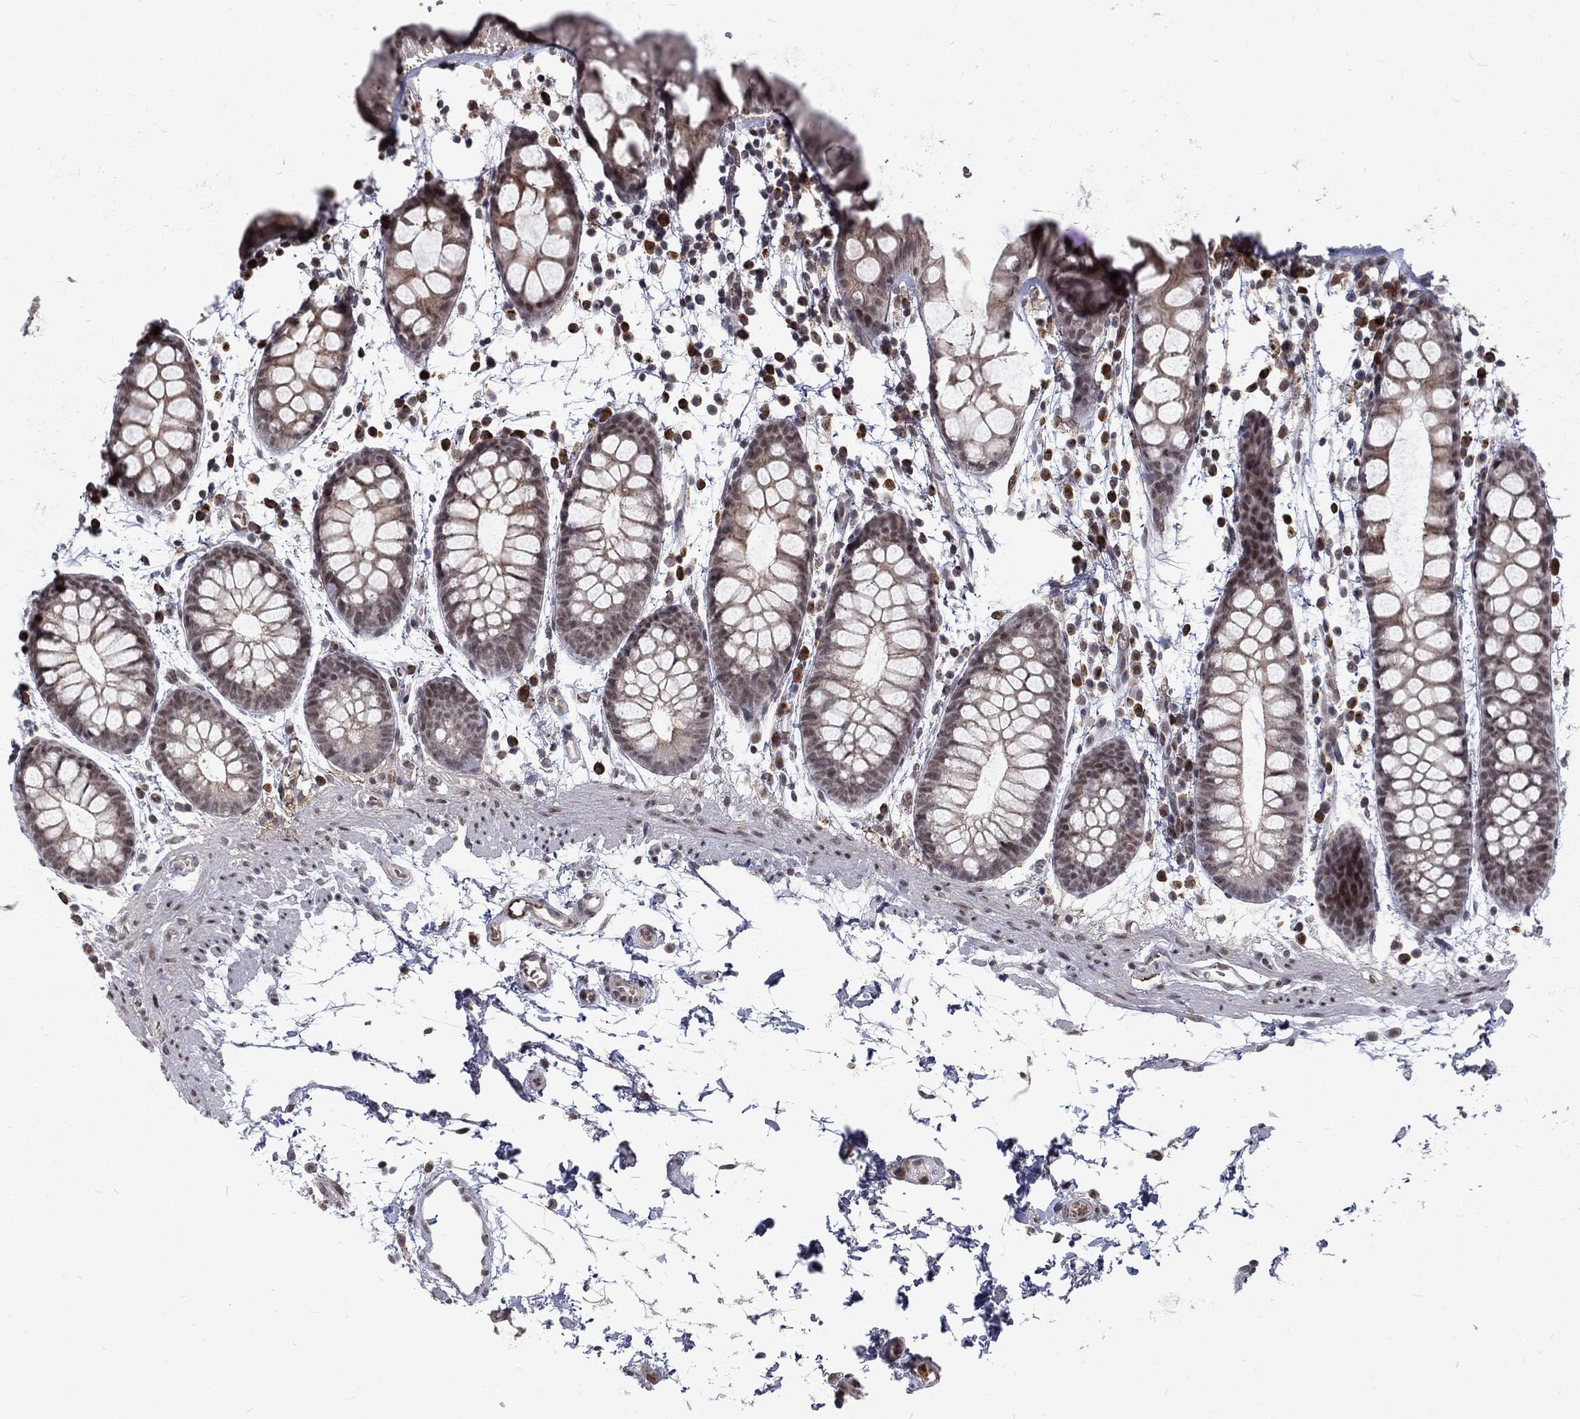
{"staining": {"intensity": "strong", "quantity": "<25%", "location": "nuclear"}, "tissue": "rectum", "cell_type": "Glandular cells", "image_type": "normal", "snomed": [{"axis": "morphology", "description": "Normal tissue, NOS"}, {"axis": "topography", "description": "Rectum"}], "caption": "The image demonstrates immunohistochemical staining of normal rectum. There is strong nuclear positivity is present in about <25% of glandular cells. Immunohistochemistry (ihc) stains the protein in brown and the nuclei are stained blue.", "gene": "TCEAL1", "patient": {"sex": "male", "age": 57}}